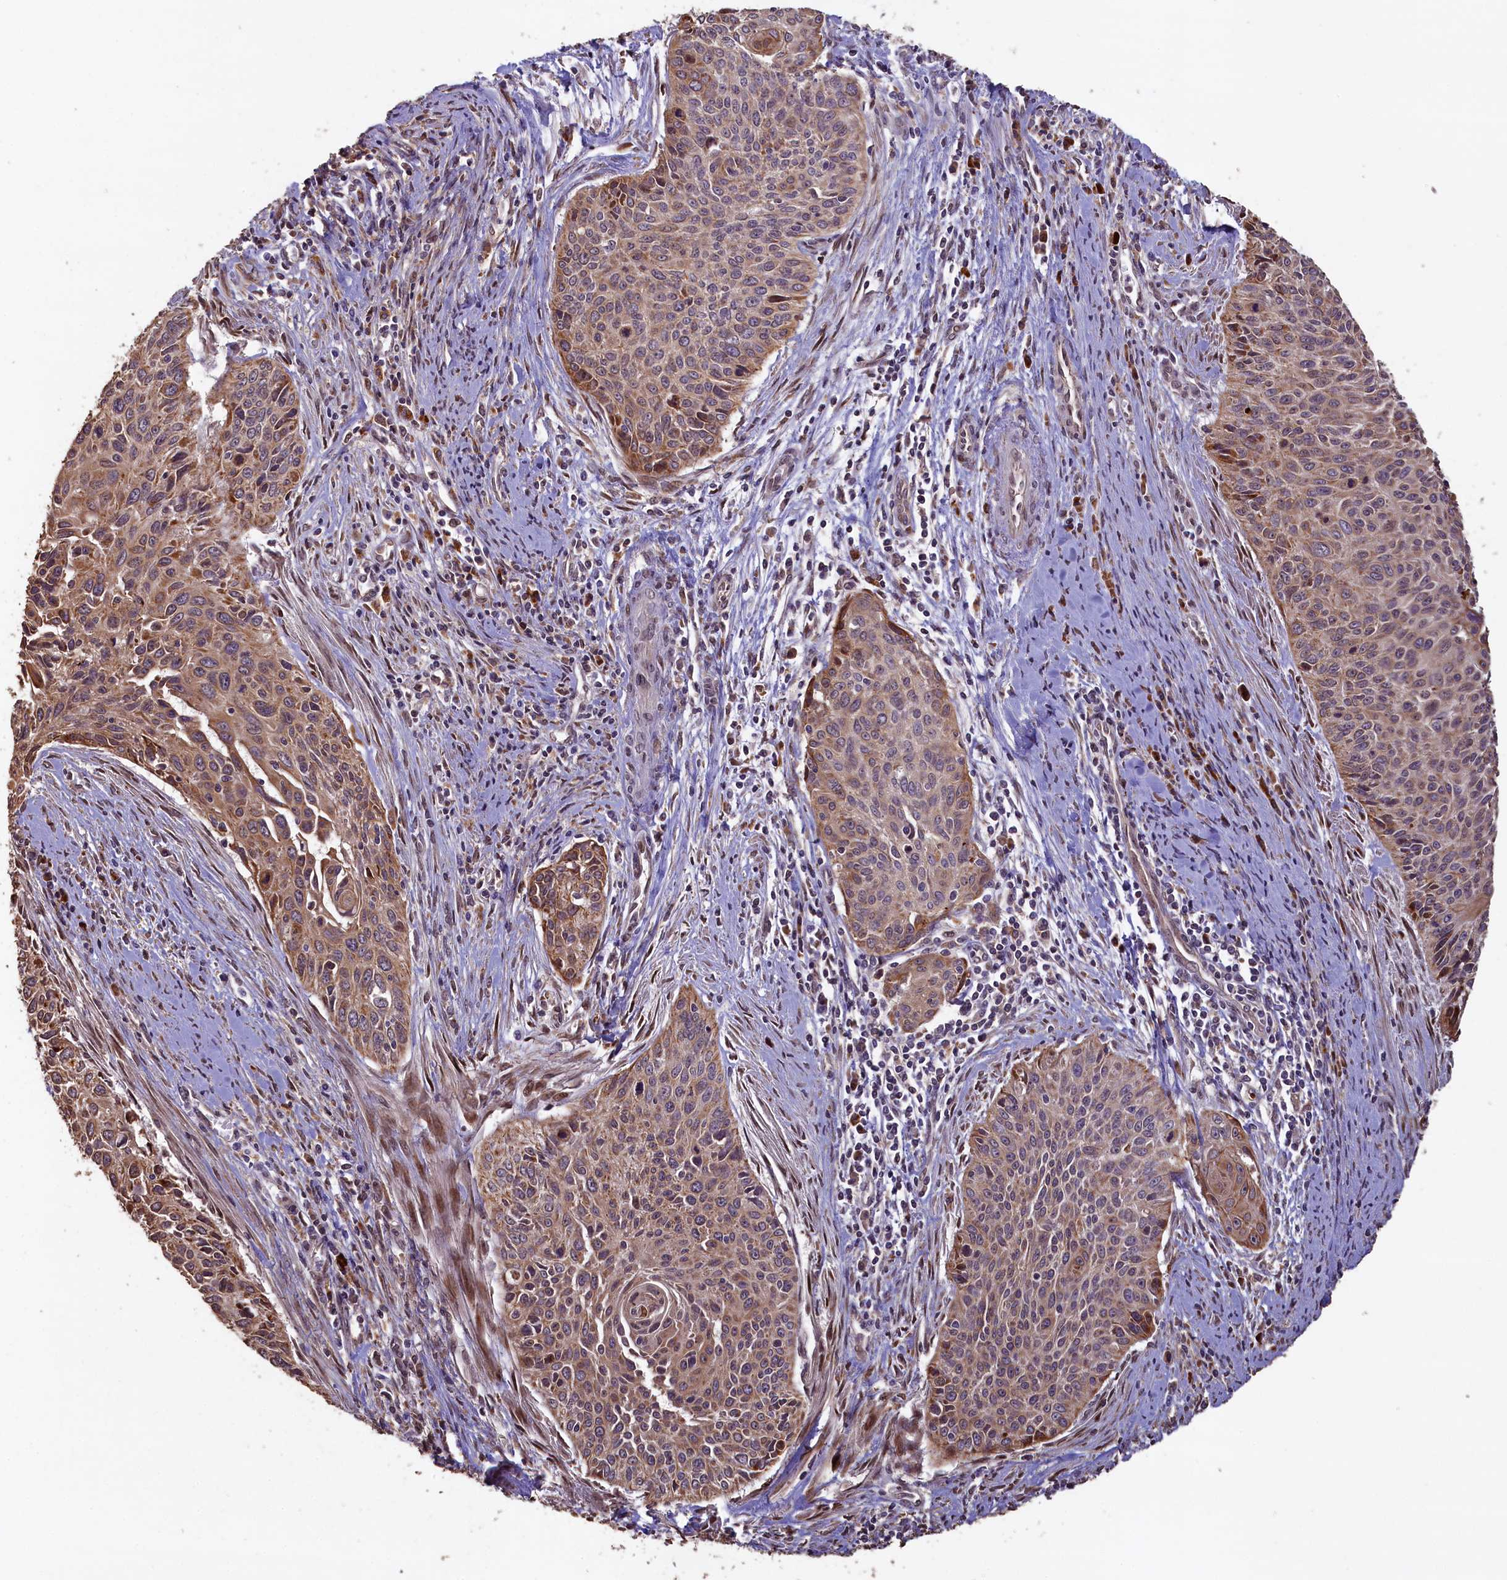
{"staining": {"intensity": "weak", "quantity": "25%-75%", "location": "cytoplasmic/membranous"}, "tissue": "cervical cancer", "cell_type": "Tumor cells", "image_type": "cancer", "snomed": [{"axis": "morphology", "description": "Squamous cell carcinoma, NOS"}, {"axis": "topography", "description": "Cervix"}], "caption": "This photomicrograph shows immunohistochemistry staining of human cervical cancer (squamous cell carcinoma), with low weak cytoplasmic/membranous positivity in about 25%-75% of tumor cells.", "gene": "SLC38A7", "patient": {"sex": "female", "age": 55}}